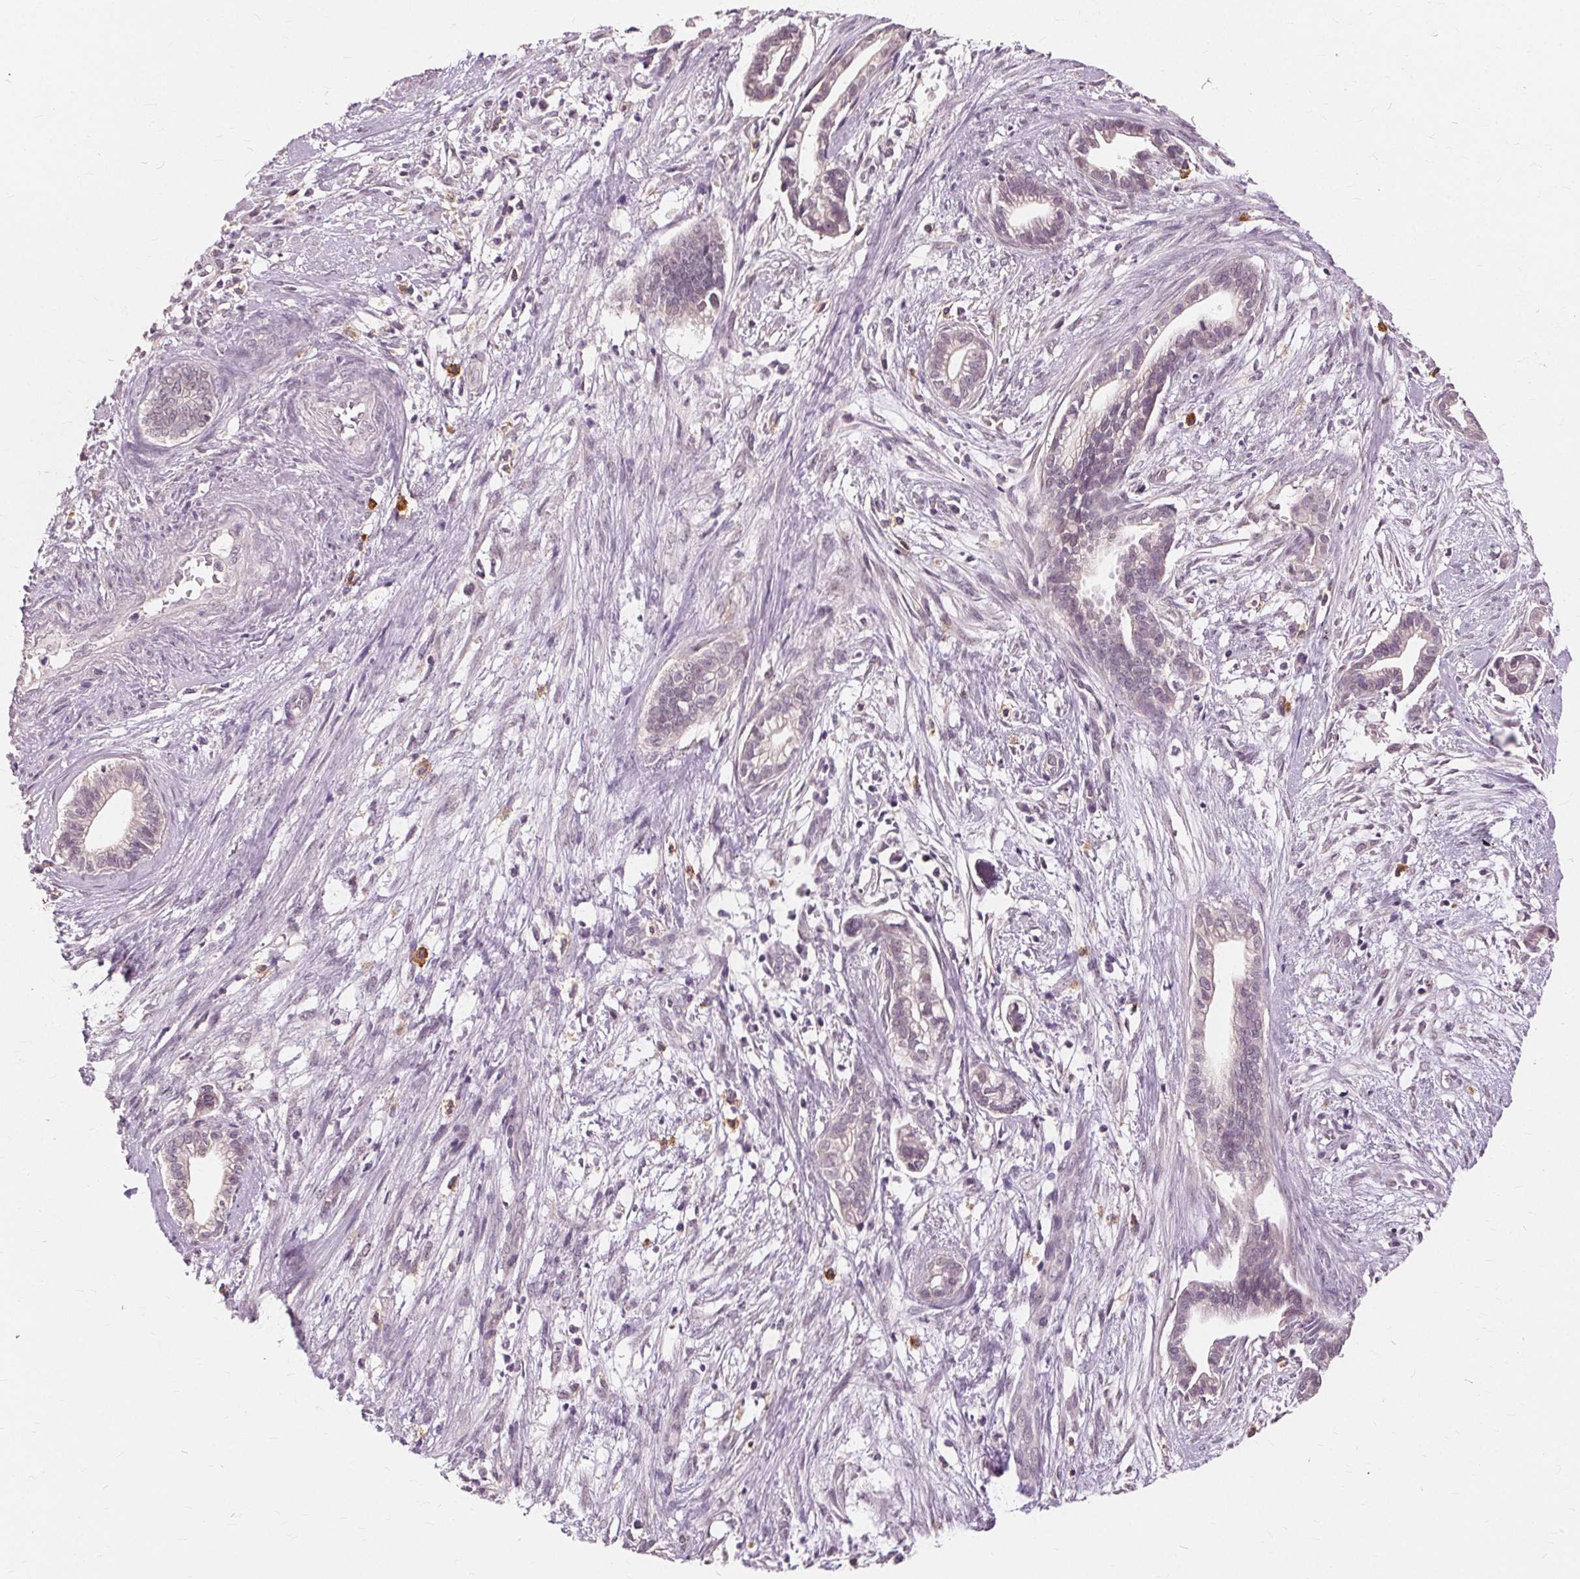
{"staining": {"intensity": "weak", "quantity": "<25%", "location": "cytoplasmic/membranous"}, "tissue": "cervical cancer", "cell_type": "Tumor cells", "image_type": "cancer", "snomed": [{"axis": "morphology", "description": "Adenocarcinoma, NOS"}, {"axis": "topography", "description": "Cervix"}], "caption": "Tumor cells are negative for protein expression in human cervical adenocarcinoma.", "gene": "SIGLEC6", "patient": {"sex": "female", "age": 62}}